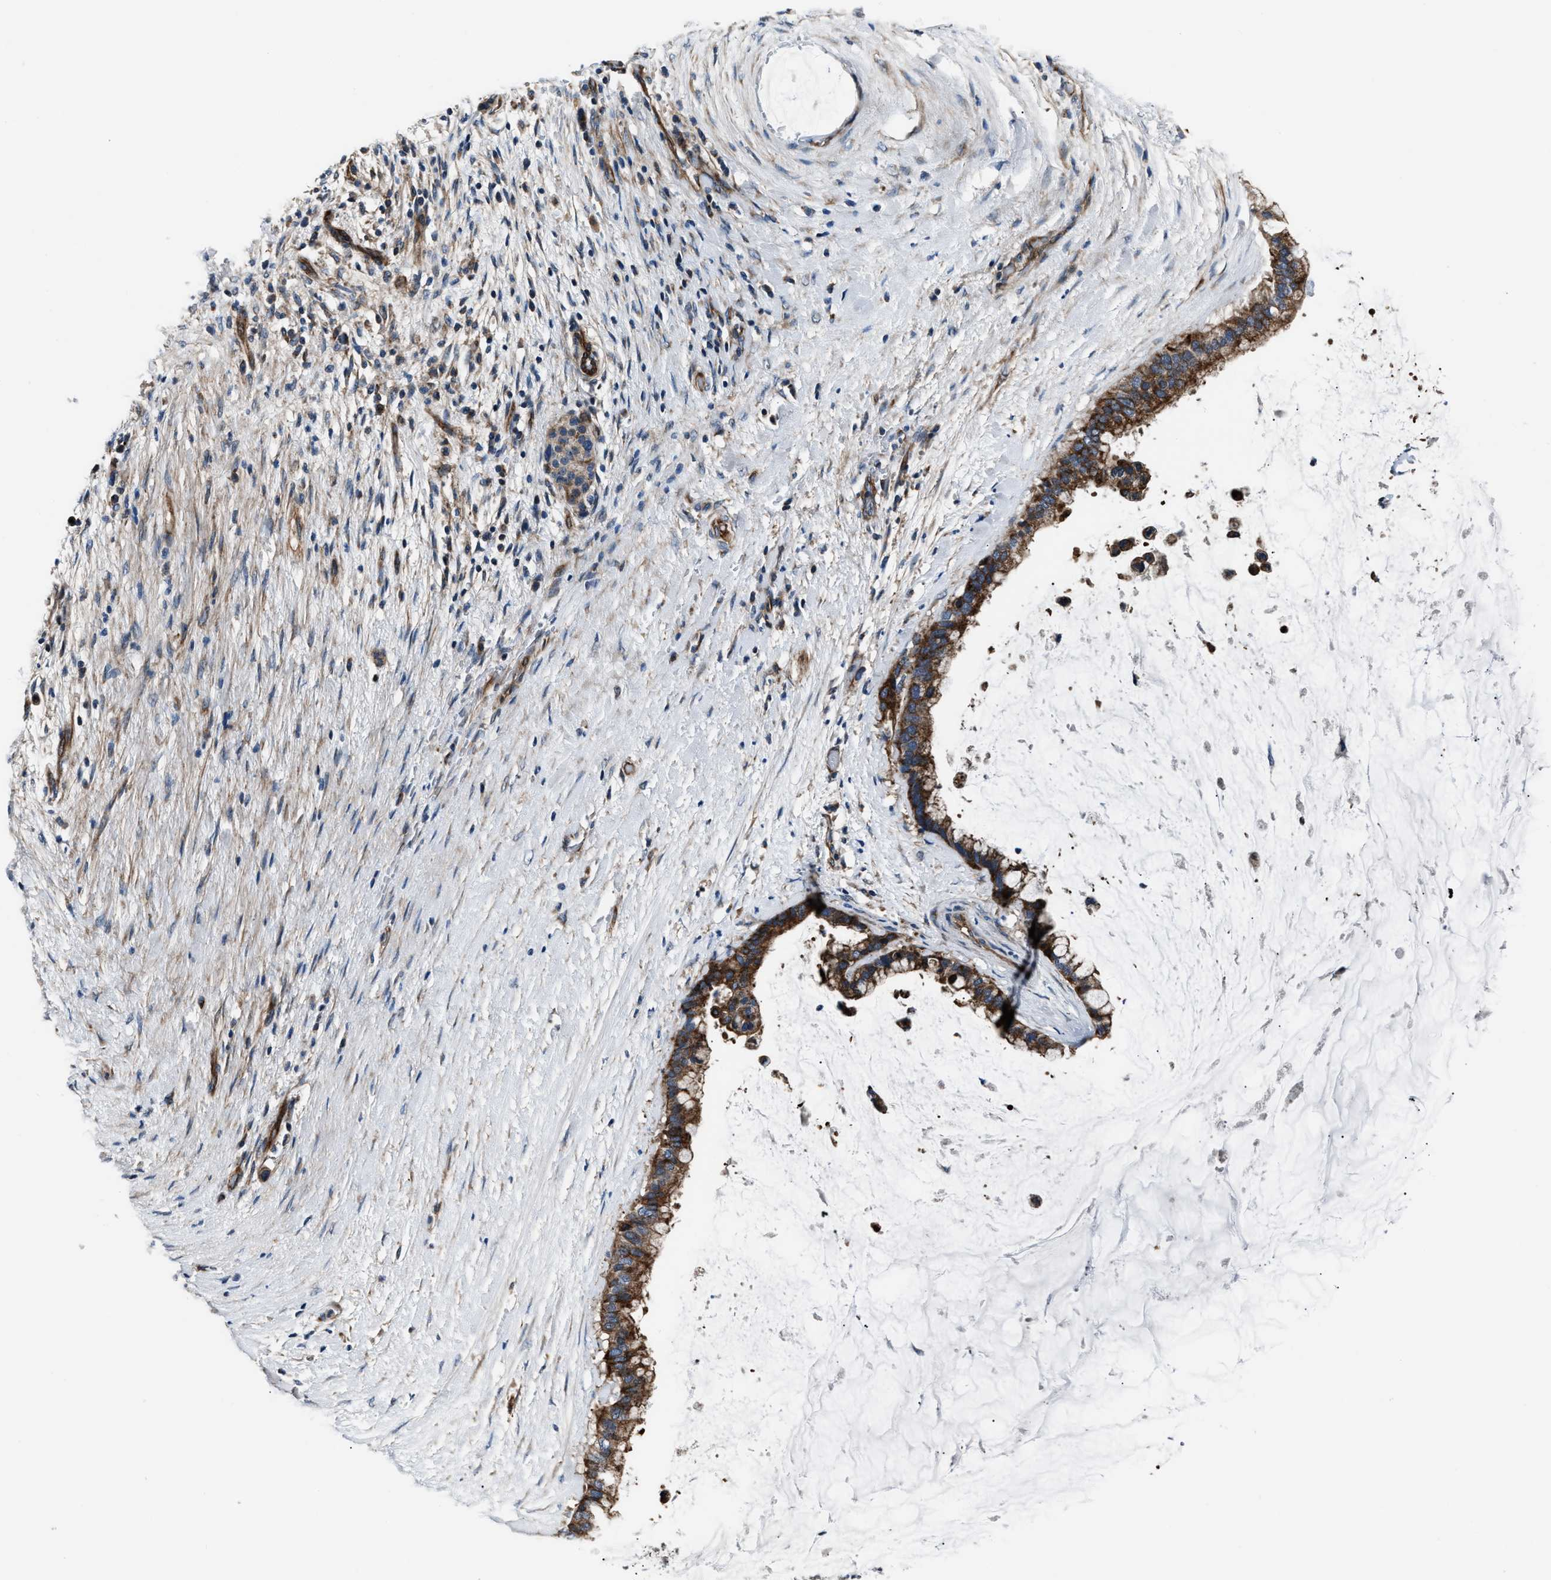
{"staining": {"intensity": "strong", "quantity": ">75%", "location": "cytoplasmic/membranous"}, "tissue": "pancreatic cancer", "cell_type": "Tumor cells", "image_type": "cancer", "snomed": [{"axis": "morphology", "description": "Adenocarcinoma, NOS"}, {"axis": "topography", "description": "Pancreas"}], "caption": "A brown stain shows strong cytoplasmic/membranous positivity of a protein in adenocarcinoma (pancreatic) tumor cells. Nuclei are stained in blue.", "gene": "GGCT", "patient": {"sex": "male", "age": 41}}